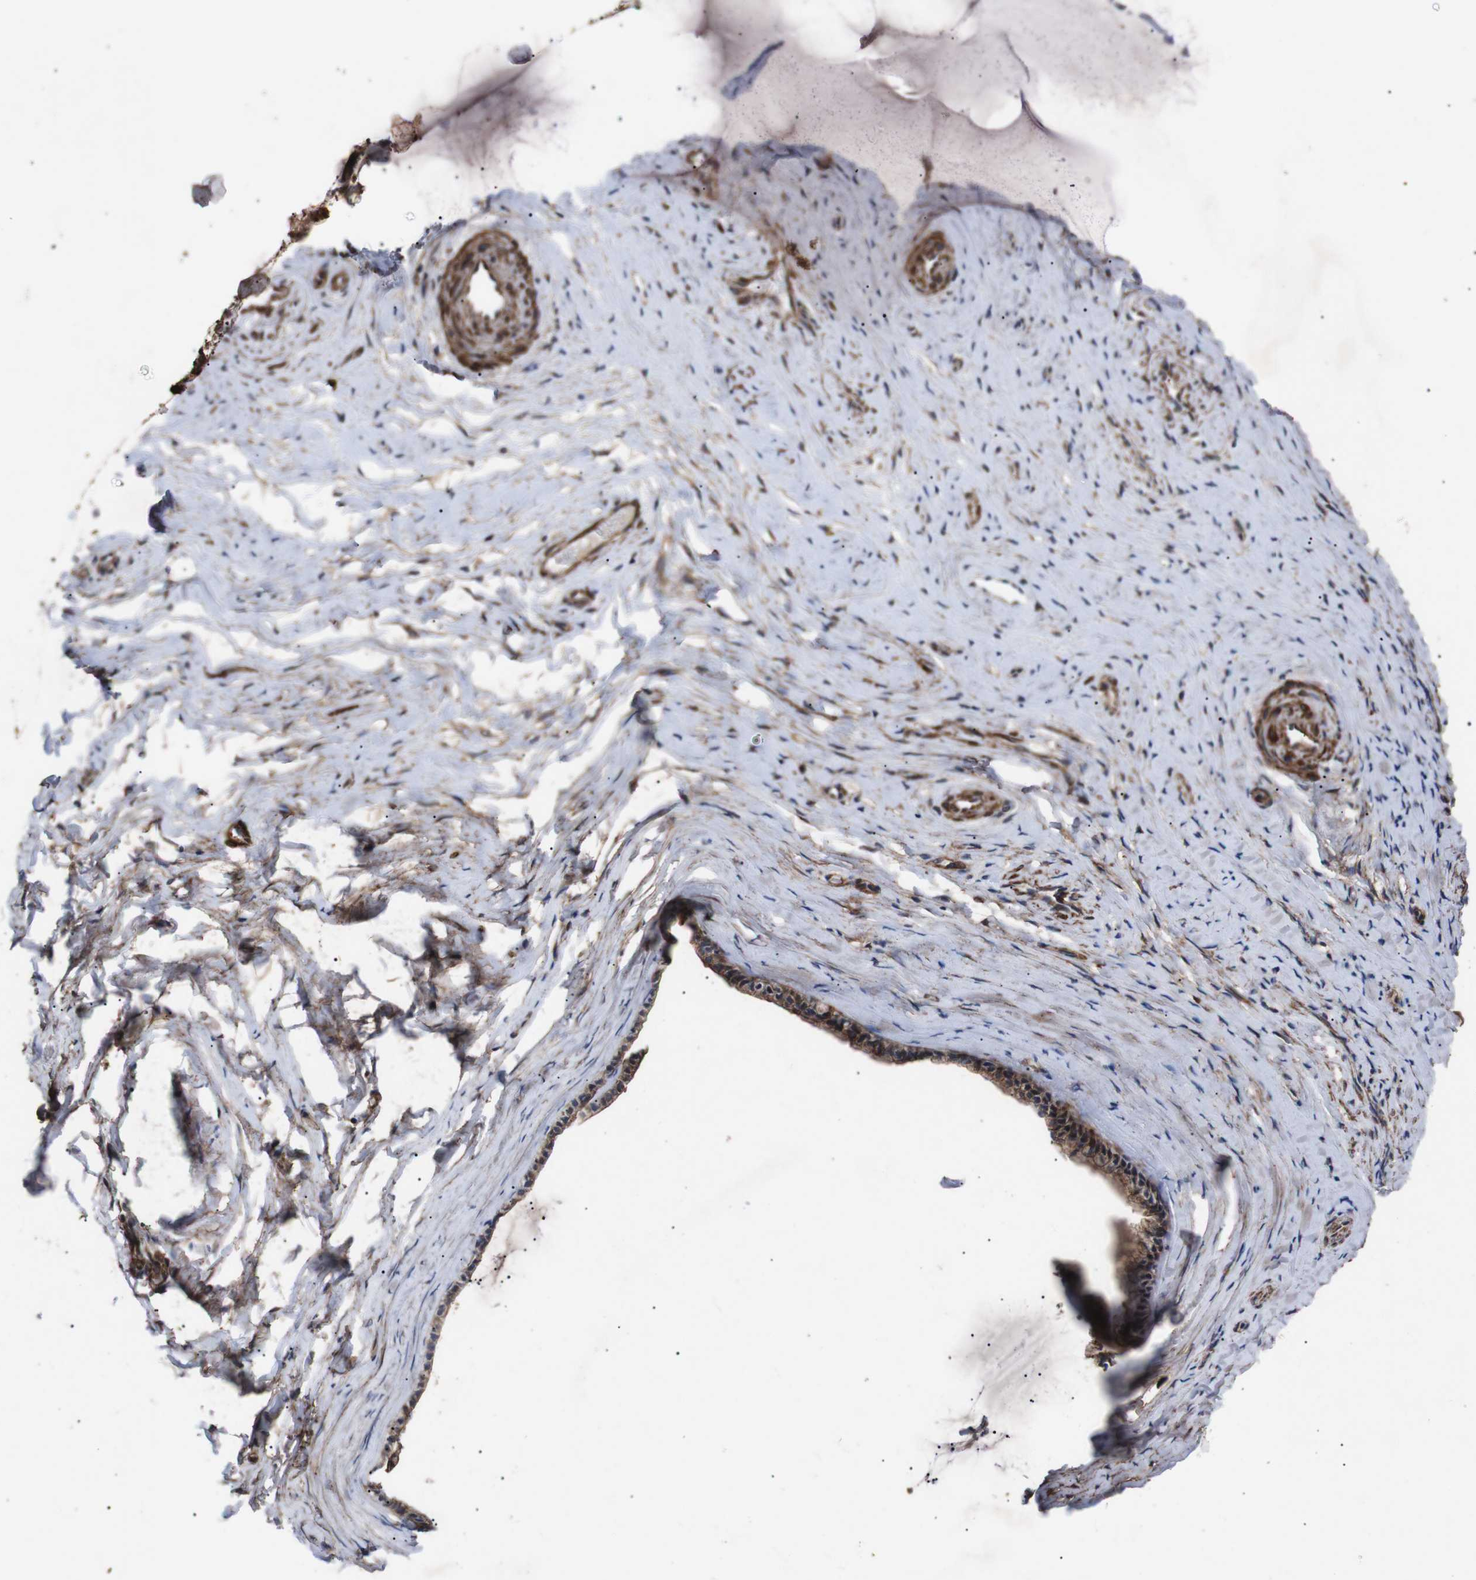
{"staining": {"intensity": "strong", "quantity": ">75%", "location": "cytoplasmic/membranous"}, "tissue": "cervix", "cell_type": "Glandular cells", "image_type": "normal", "snomed": [{"axis": "morphology", "description": "Normal tissue, NOS"}, {"axis": "topography", "description": "Cervix"}], "caption": "Immunohistochemistry micrograph of unremarkable cervix stained for a protein (brown), which shows high levels of strong cytoplasmic/membranous expression in approximately >75% of glandular cells.", "gene": "PAWR", "patient": {"sex": "female", "age": 39}}